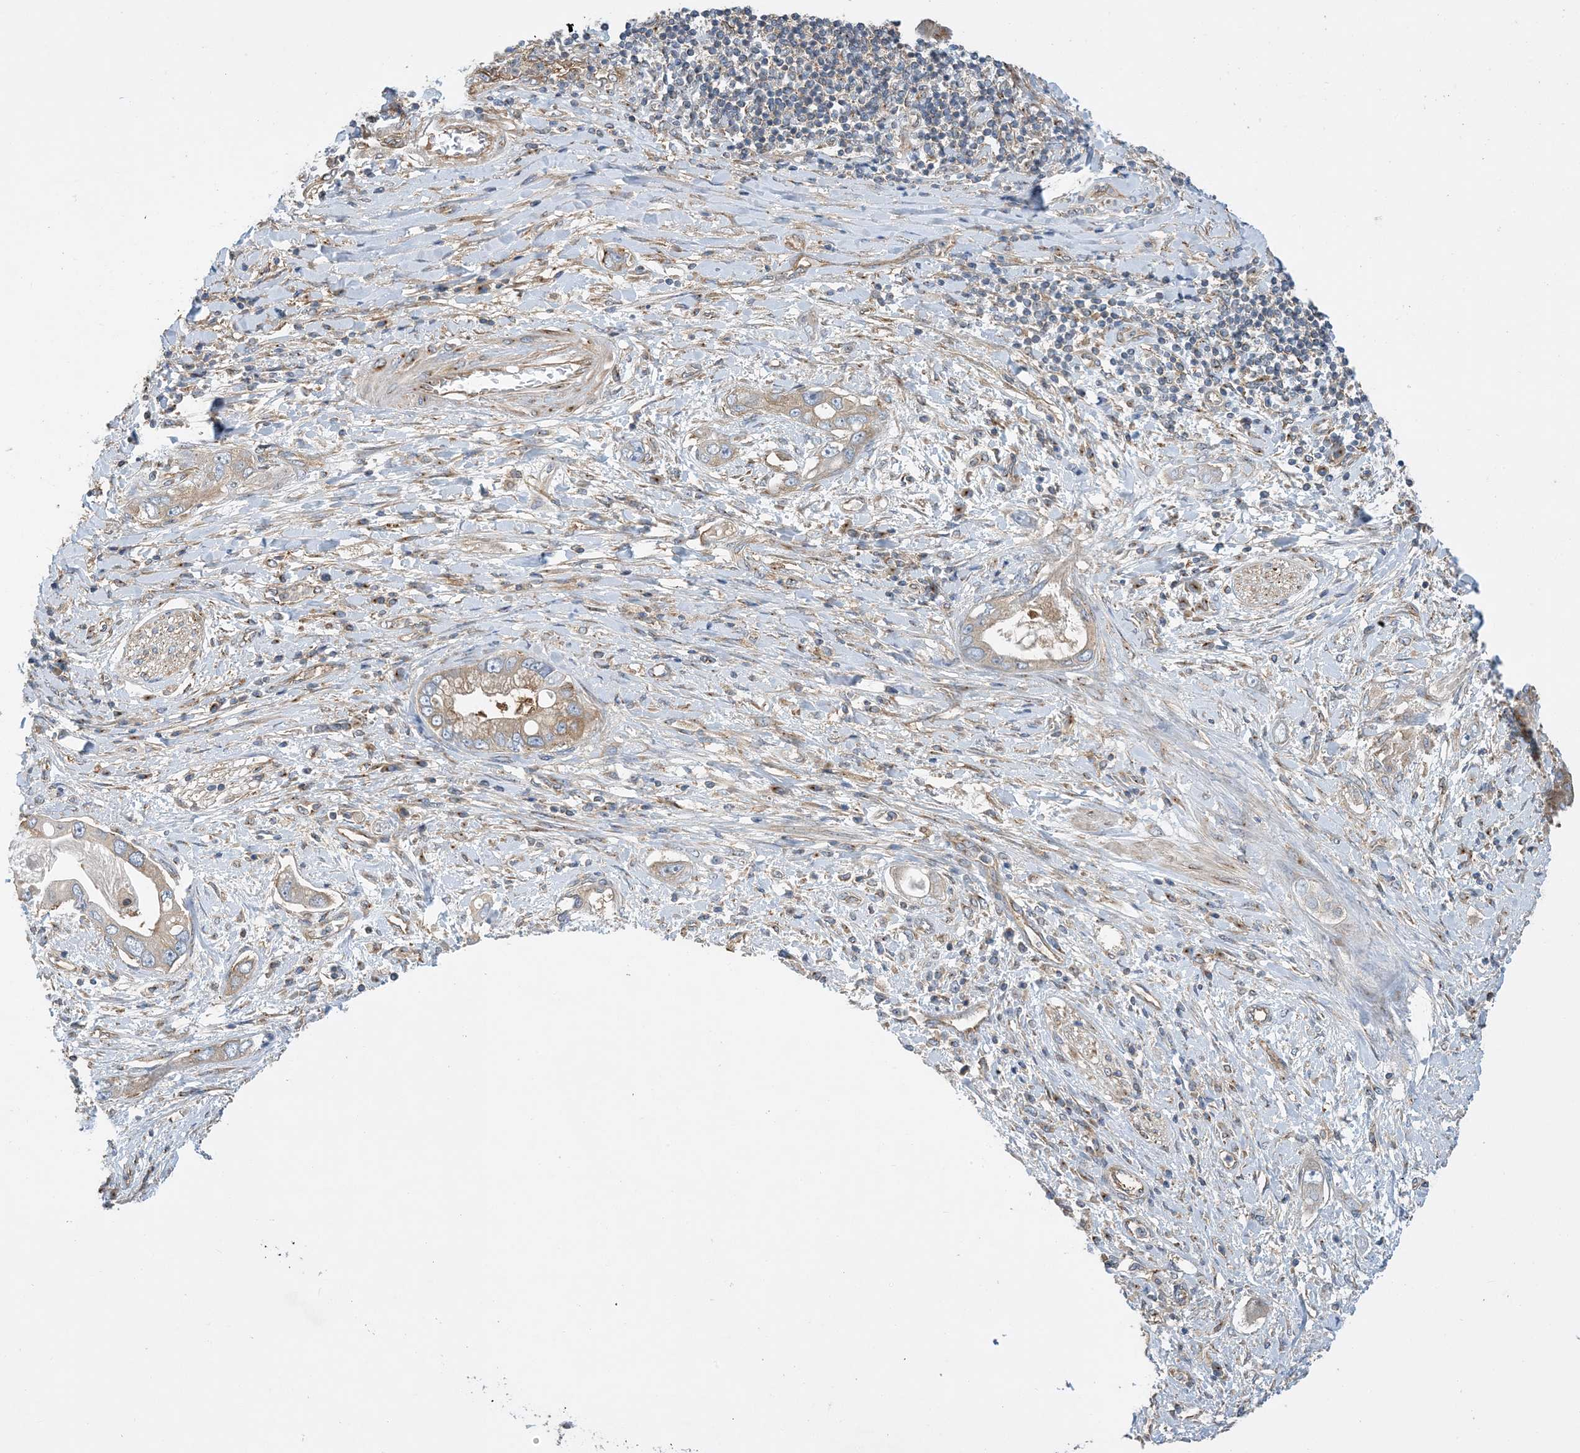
{"staining": {"intensity": "moderate", "quantity": "<25%", "location": "cytoplasmic/membranous"}, "tissue": "pancreatic cancer", "cell_type": "Tumor cells", "image_type": "cancer", "snomed": [{"axis": "morphology", "description": "Inflammation, NOS"}, {"axis": "morphology", "description": "Adenocarcinoma, NOS"}, {"axis": "topography", "description": "Pancreas"}], "caption": "Immunohistochemistry (DAB) staining of human pancreatic cancer exhibits moderate cytoplasmic/membranous protein expression in approximately <25% of tumor cells.", "gene": "SIDT1", "patient": {"sex": "female", "age": 56}}